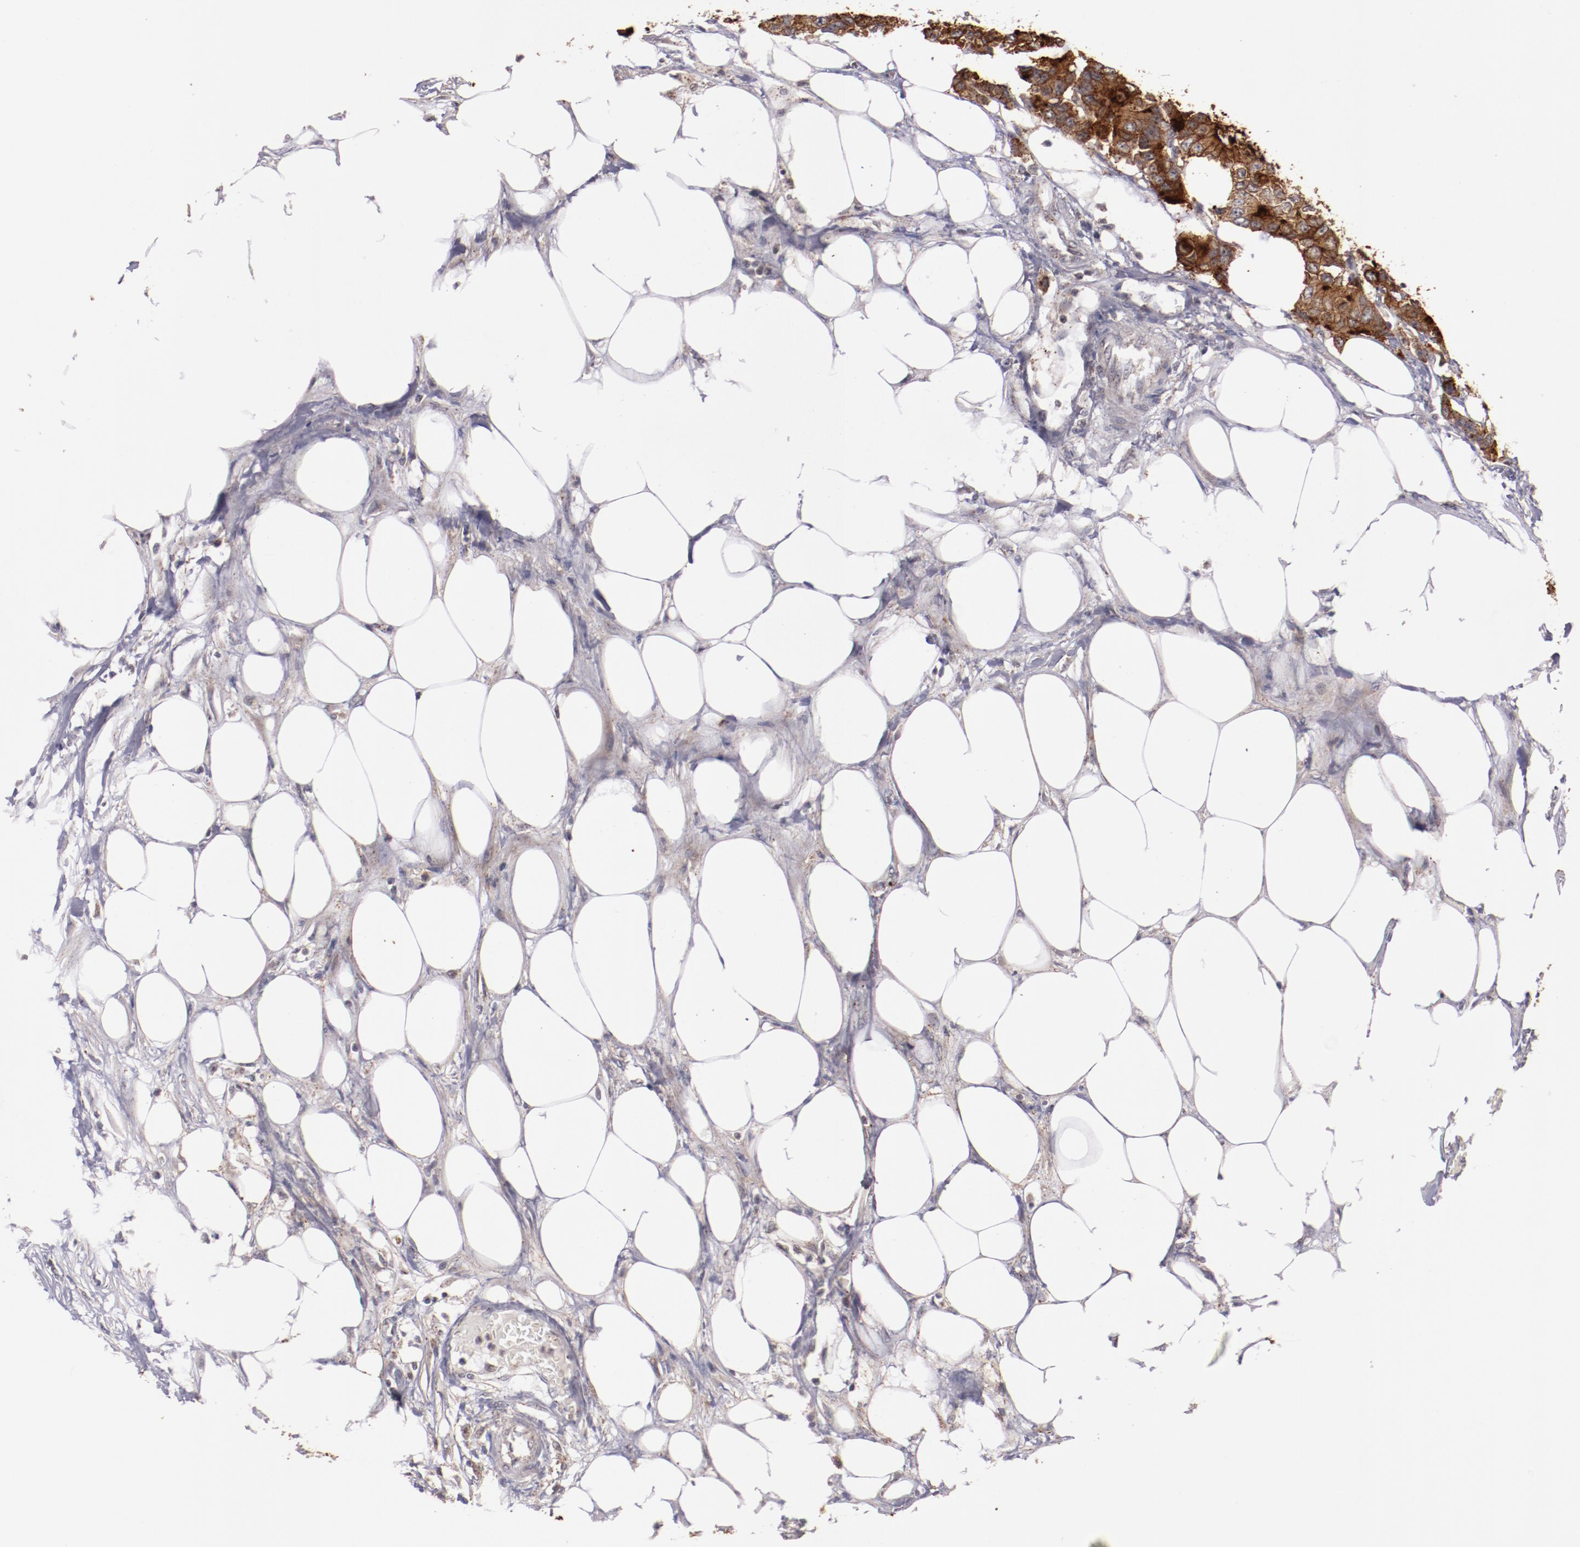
{"staining": {"intensity": "strong", "quantity": ">75%", "location": "cytoplasmic/membranous"}, "tissue": "colorectal cancer", "cell_type": "Tumor cells", "image_type": "cancer", "snomed": [{"axis": "morphology", "description": "Adenocarcinoma, NOS"}, {"axis": "topography", "description": "Colon"}], "caption": "Protein expression analysis of human colorectal cancer (adenocarcinoma) reveals strong cytoplasmic/membranous expression in about >75% of tumor cells.", "gene": "SYP", "patient": {"sex": "female", "age": 86}}